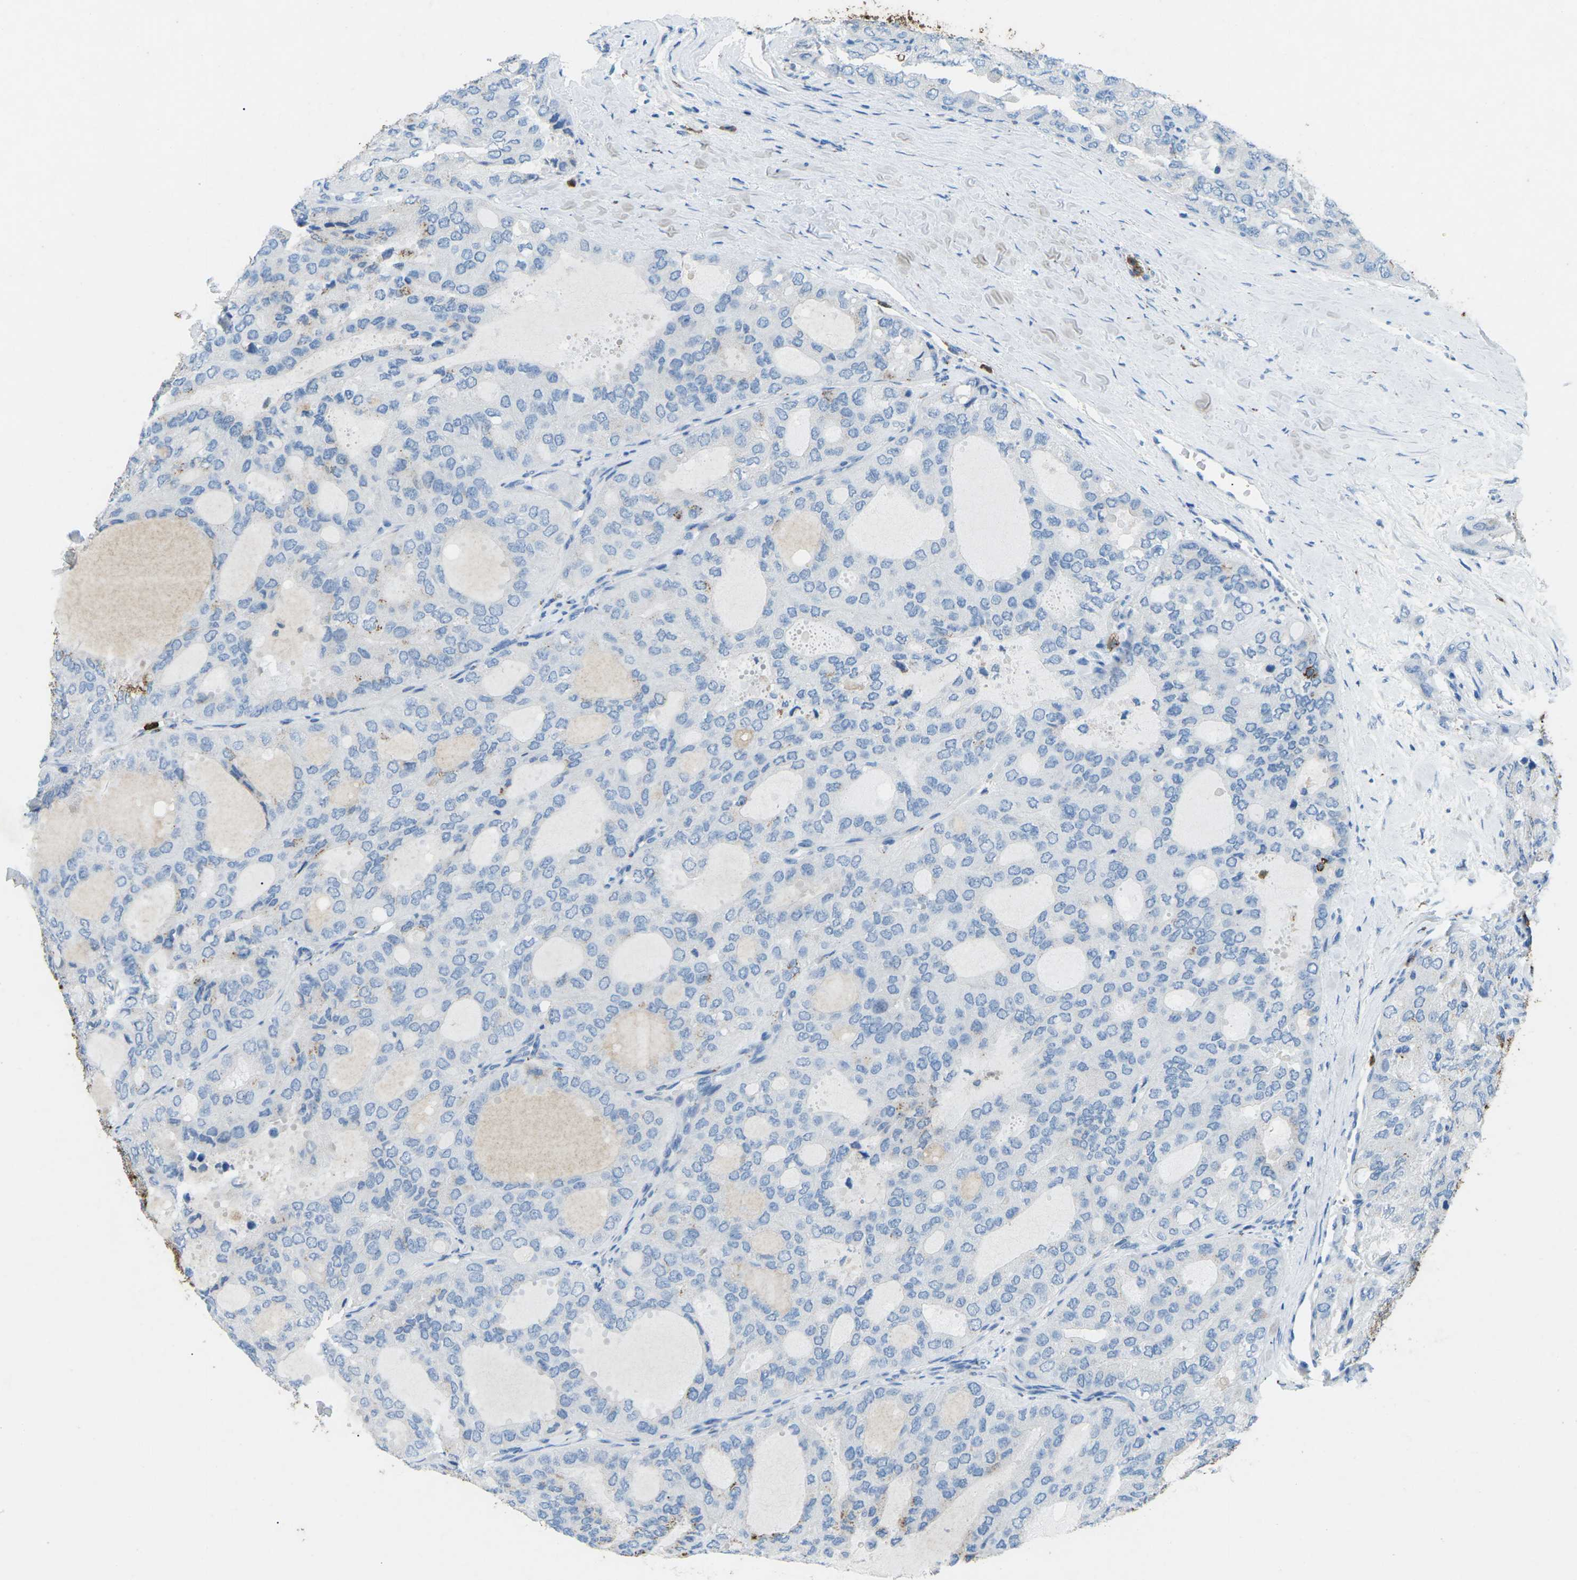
{"staining": {"intensity": "weak", "quantity": "<25%", "location": "cytoplasmic/membranous"}, "tissue": "thyroid cancer", "cell_type": "Tumor cells", "image_type": "cancer", "snomed": [{"axis": "morphology", "description": "Follicular adenoma carcinoma, NOS"}, {"axis": "topography", "description": "Thyroid gland"}], "caption": "Tumor cells are negative for brown protein staining in thyroid cancer.", "gene": "CTAGE1", "patient": {"sex": "male", "age": 75}}